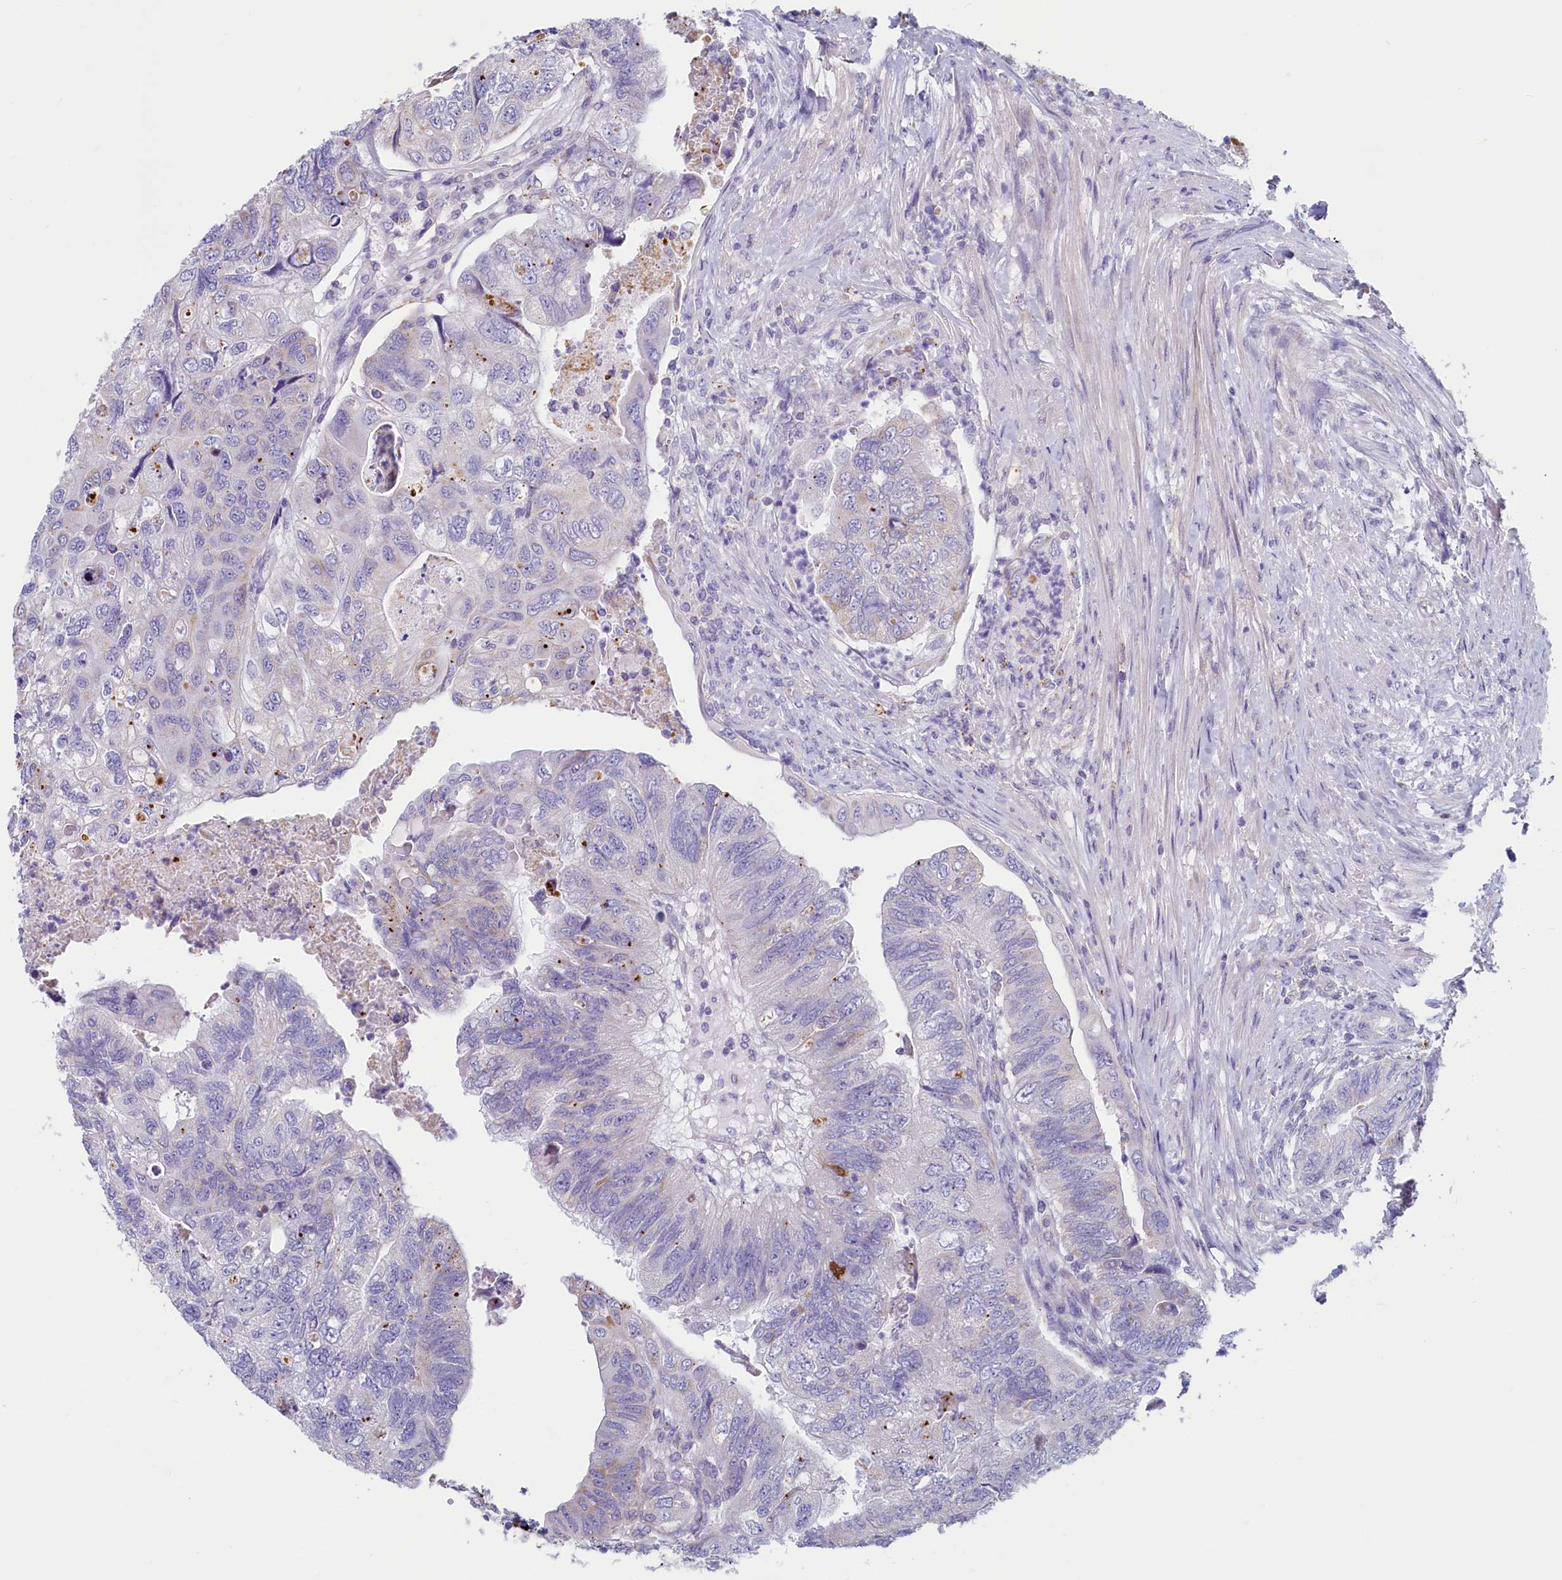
{"staining": {"intensity": "negative", "quantity": "none", "location": "none"}, "tissue": "colorectal cancer", "cell_type": "Tumor cells", "image_type": "cancer", "snomed": [{"axis": "morphology", "description": "Adenocarcinoma, NOS"}, {"axis": "topography", "description": "Rectum"}], "caption": "The image reveals no significant positivity in tumor cells of adenocarcinoma (colorectal).", "gene": "LMOD3", "patient": {"sex": "male", "age": 63}}